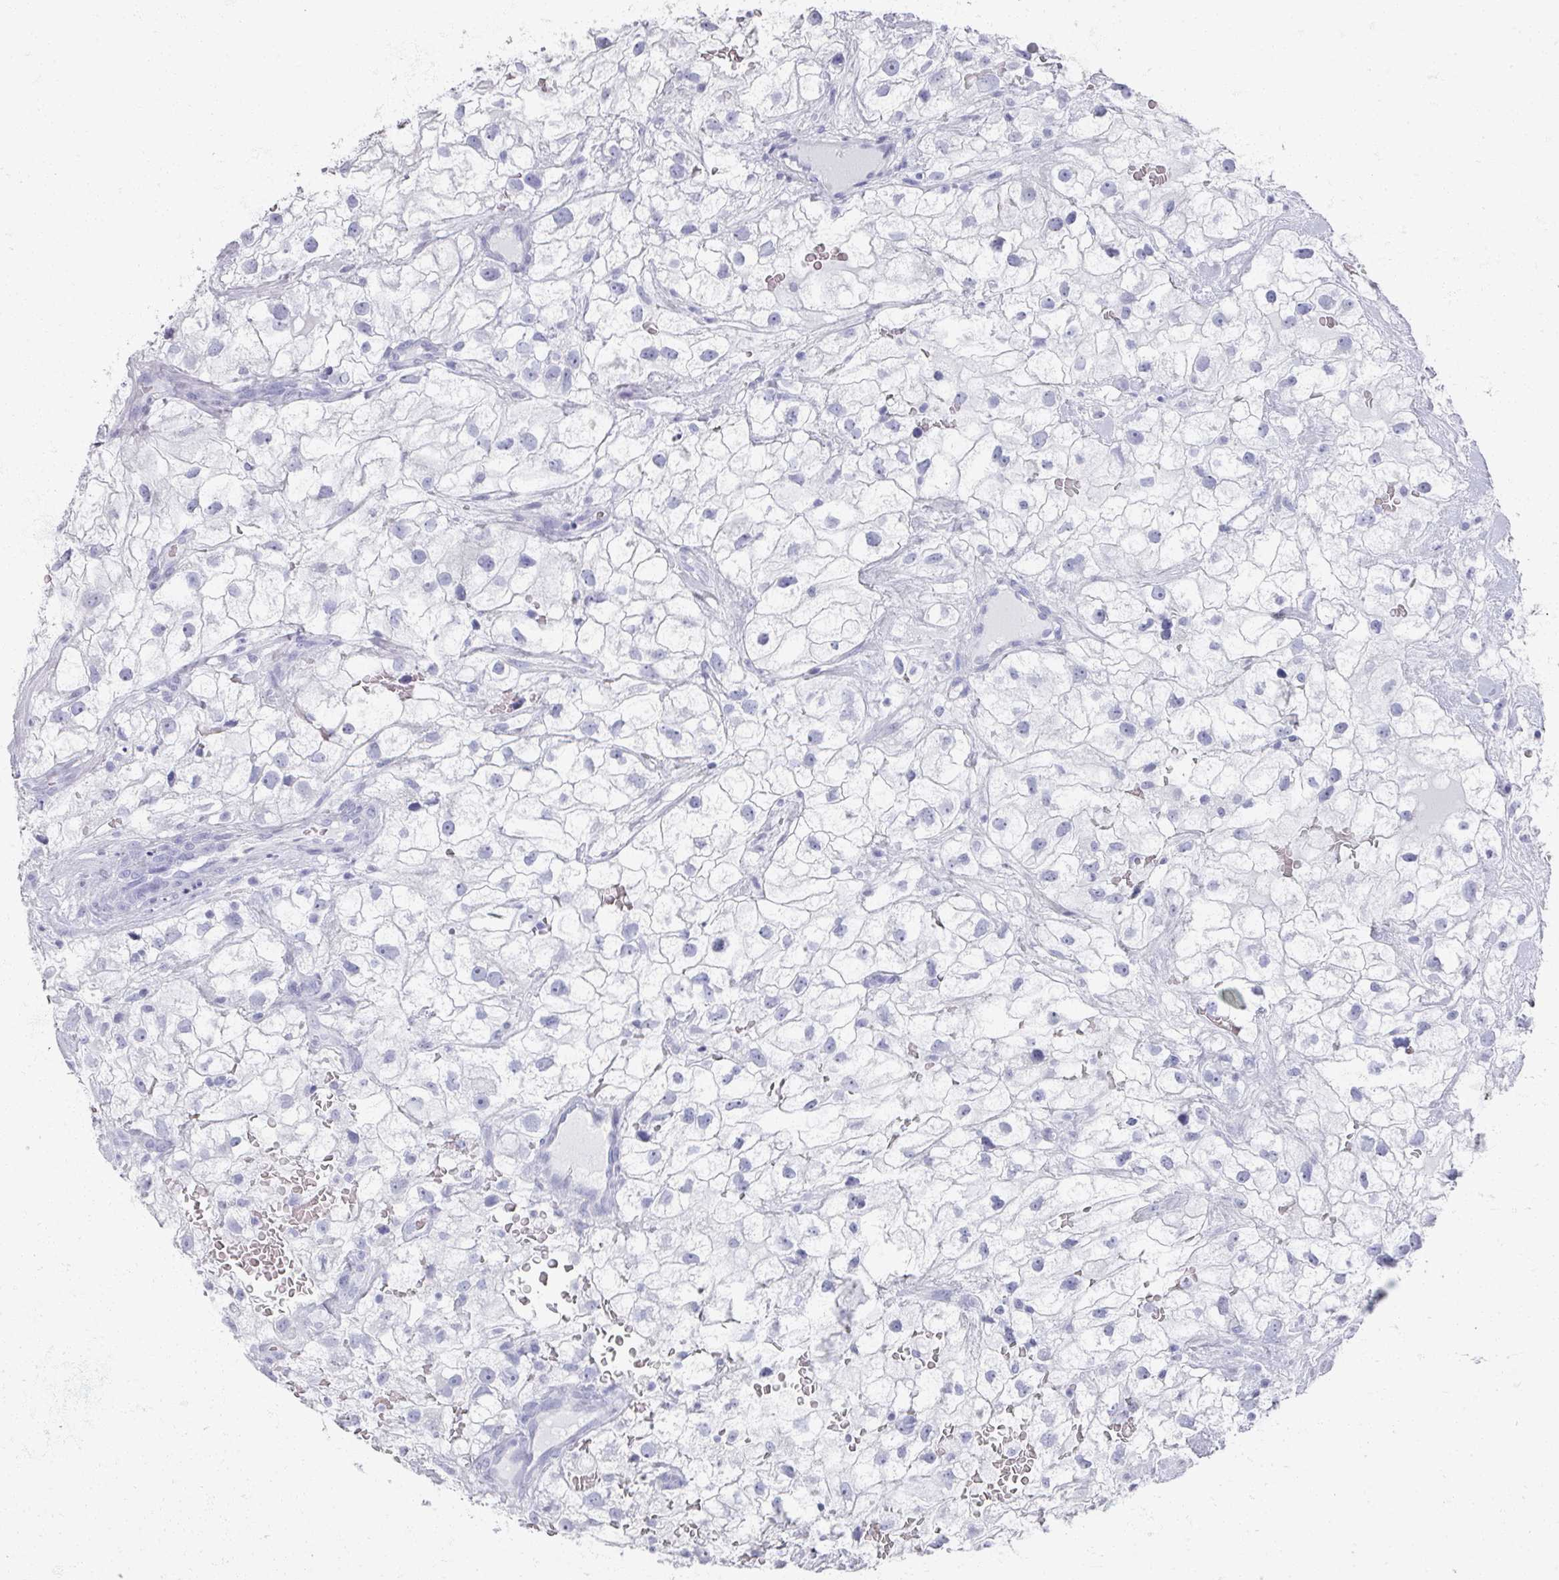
{"staining": {"intensity": "negative", "quantity": "none", "location": "none"}, "tissue": "renal cancer", "cell_type": "Tumor cells", "image_type": "cancer", "snomed": [{"axis": "morphology", "description": "Adenocarcinoma, NOS"}, {"axis": "topography", "description": "Kidney"}], "caption": "Renal adenocarcinoma stained for a protein using IHC reveals no expression tumor cells.", "gene": "OMG", "patient": {"sex": "male", "age": 59}}